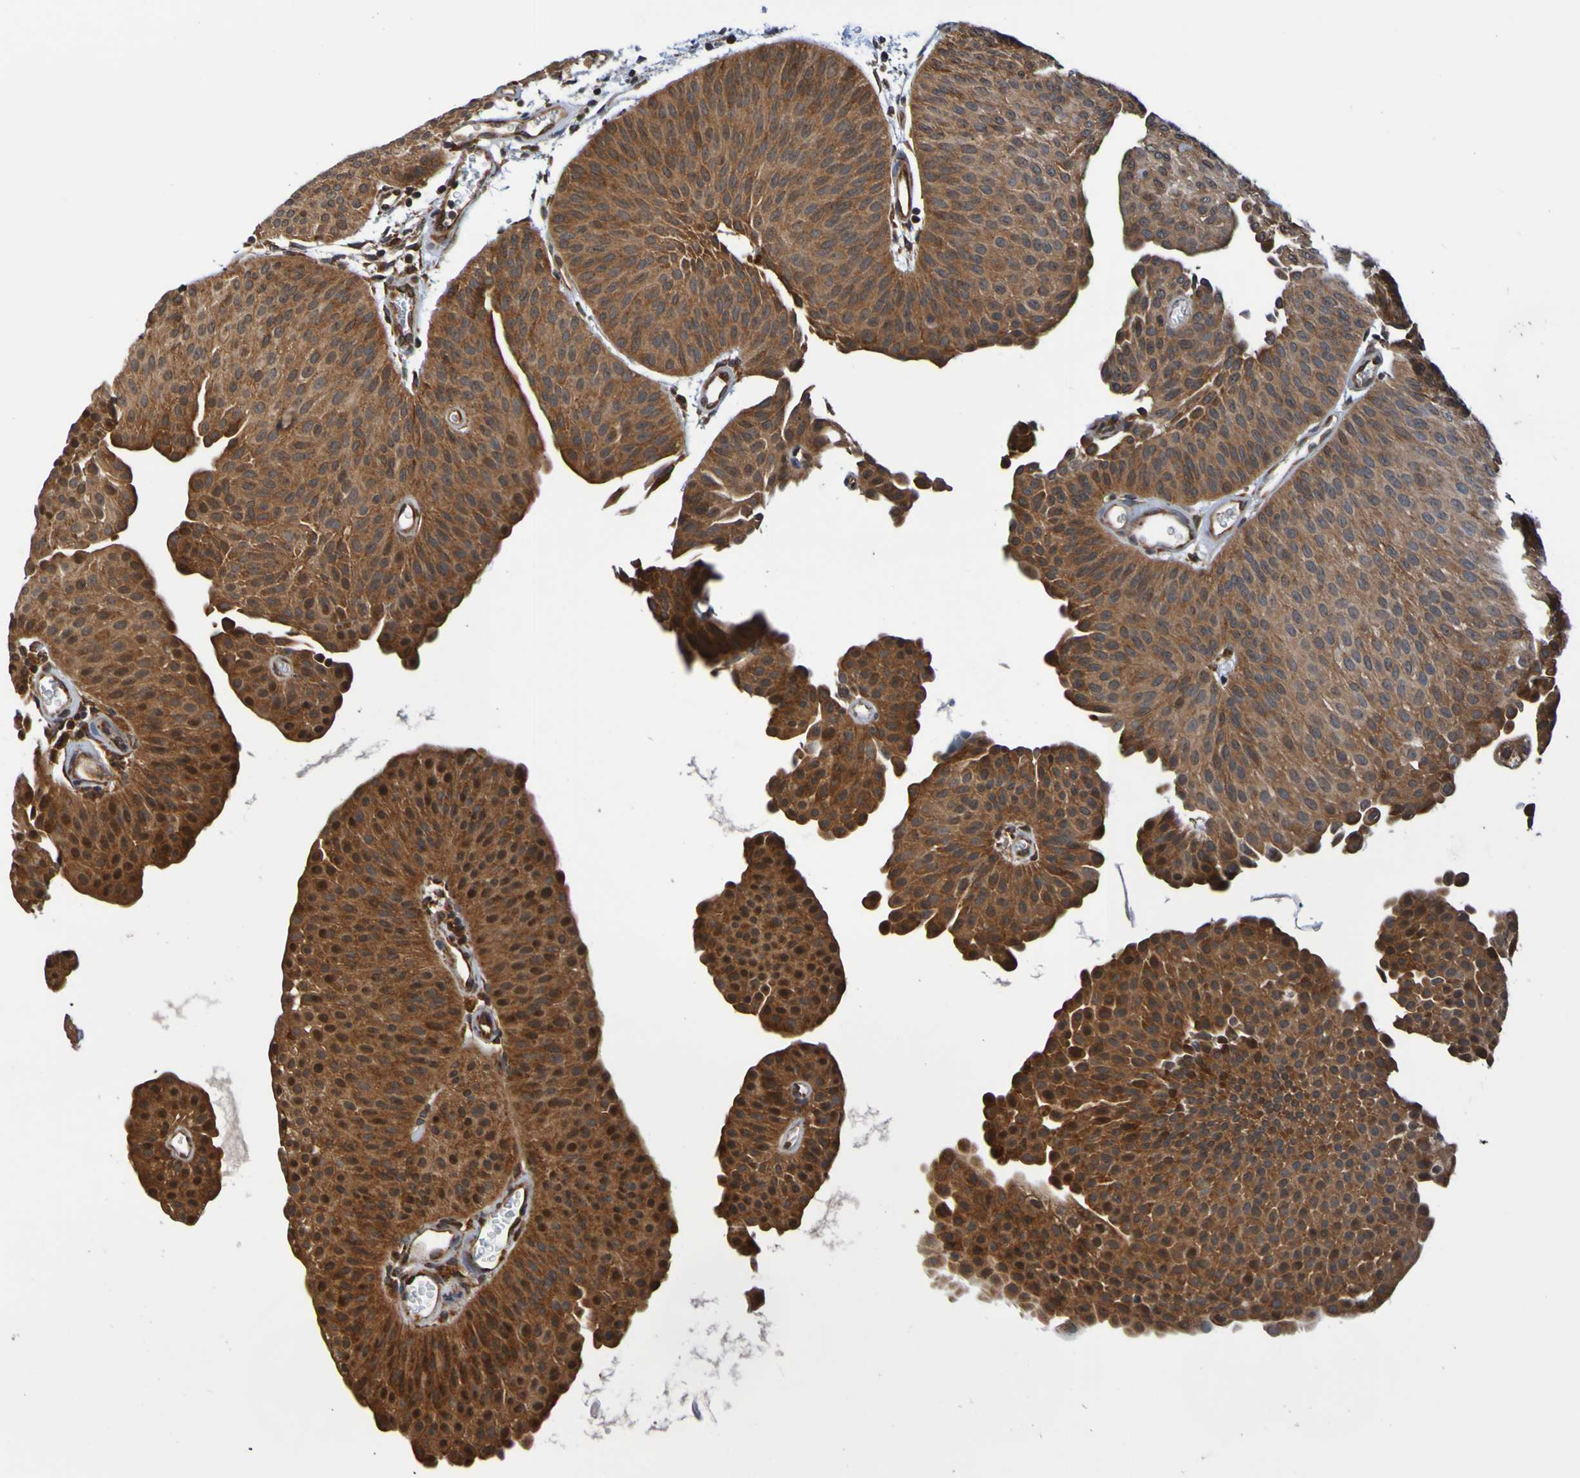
{"staining": {"intensity": "strong", "quantity": ">75%", "location": "cytoplasmic/membranous"}, "tissue": "urothelial cancer", "cell_type": "Tumor cells", "image_type": "cancer", "snomed": [{"axis": "morphology", "description": "Urothelial carcinoma, Low grade"}, {"axis": "topography", "description": "Urinary bladder"}], "caption": "This histopathology image reveals low-grade urothelial carcinoma stained with IHC to label a protein in brown. The cytoplasmic/membranous of tumor cells show strong positivity for the protein. Nuclei are counter-stained blue.", "gene": "AXIN1", "patient": {"sex": "female", "age": 60}}